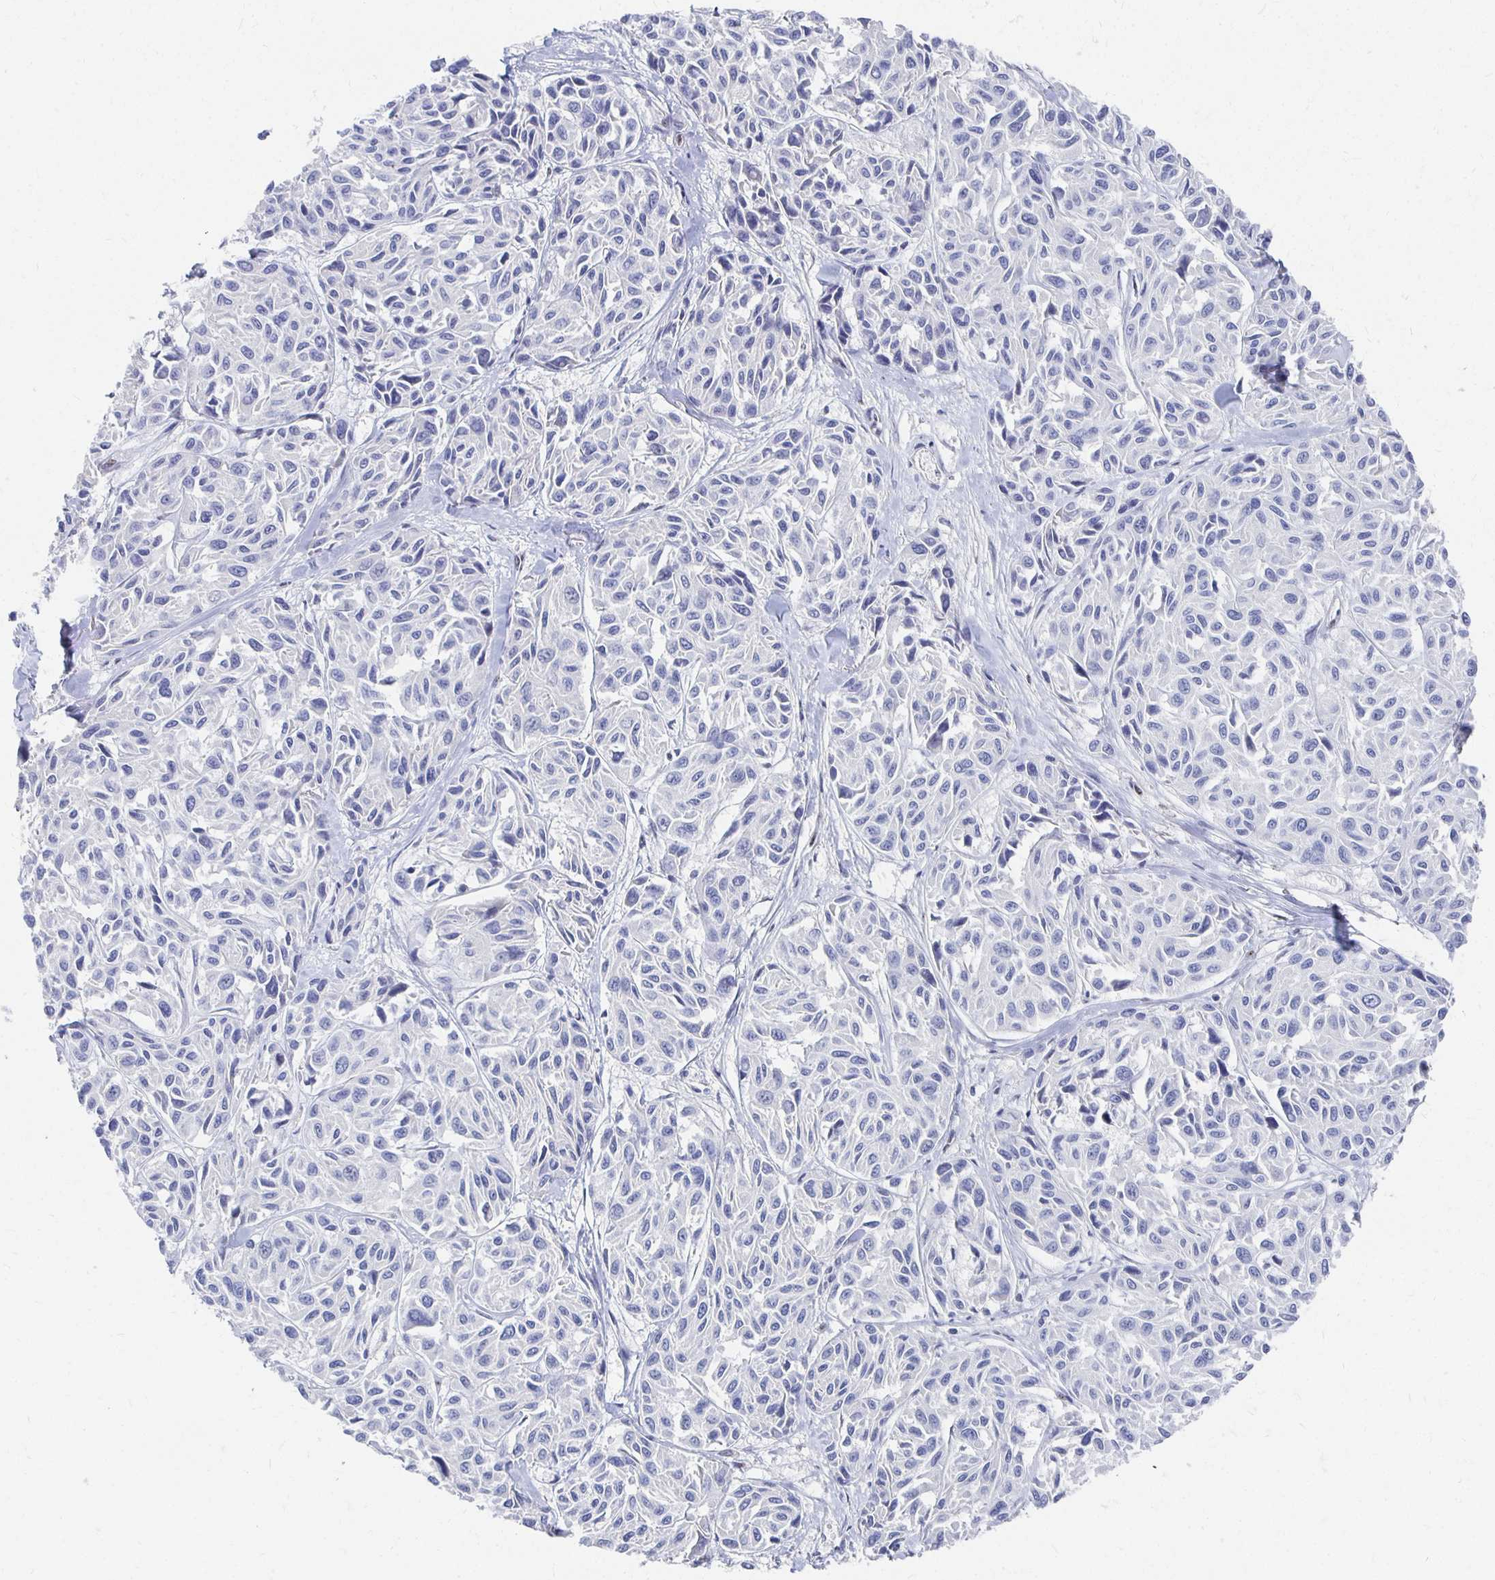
{"staining": {"intensity": "negative", "quantity": "none", "location": "none"}, "tissue": "melanoma", "cell_type": "Tumor cells", "image_type": "cancer", "snomed": [{"axis": "morphology", "description": "Malignant melanoma, NOS"}, {"axis": "topography", "description": "Skin"}], "caption": "This is a micrograph of immunohistochemistry (IHC) staining of malignant melanoma, which shows no expression in tumor cells.", "gene": "CLIC3", "patient": {"sex": "female", "age": 66}}